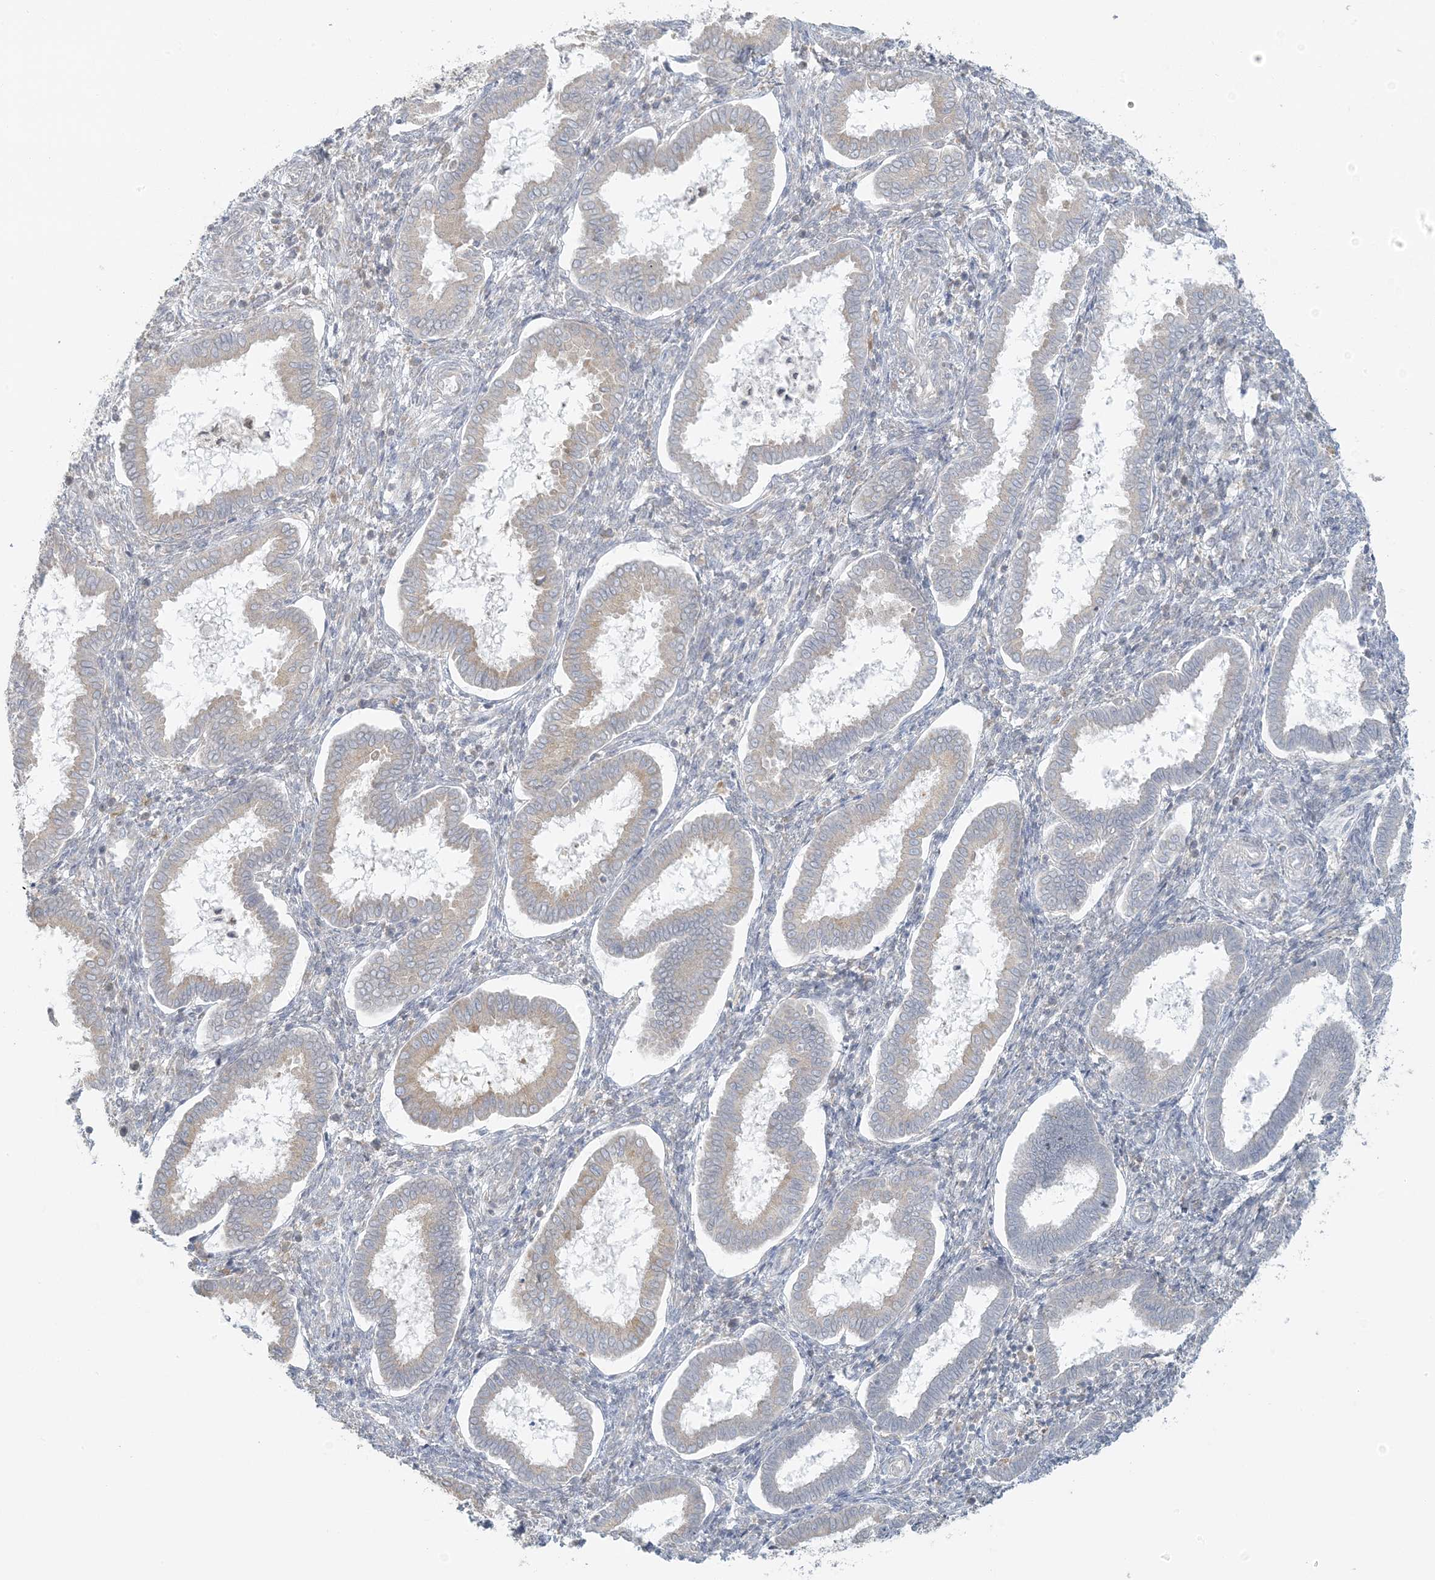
{"staining": {"intensity": "negative", "quantity": "none", "location": "none"}, "tissue": "endometrium", "cell_type": "Cells in endometrial stroma", "image_type": "normal", "snomed": [{"axis": "morphology", "description": "Normal tissue, NOS"}, {"axis": "topography", "description": "Endometrium"}], "caption": "This is an immunohistochemistry photomicrograph of normal human endometrium. There is no positivity in cells in endometrial stroma.", "gene": "EEFSEC", "patient": {"sex": "female", "age": 24}}